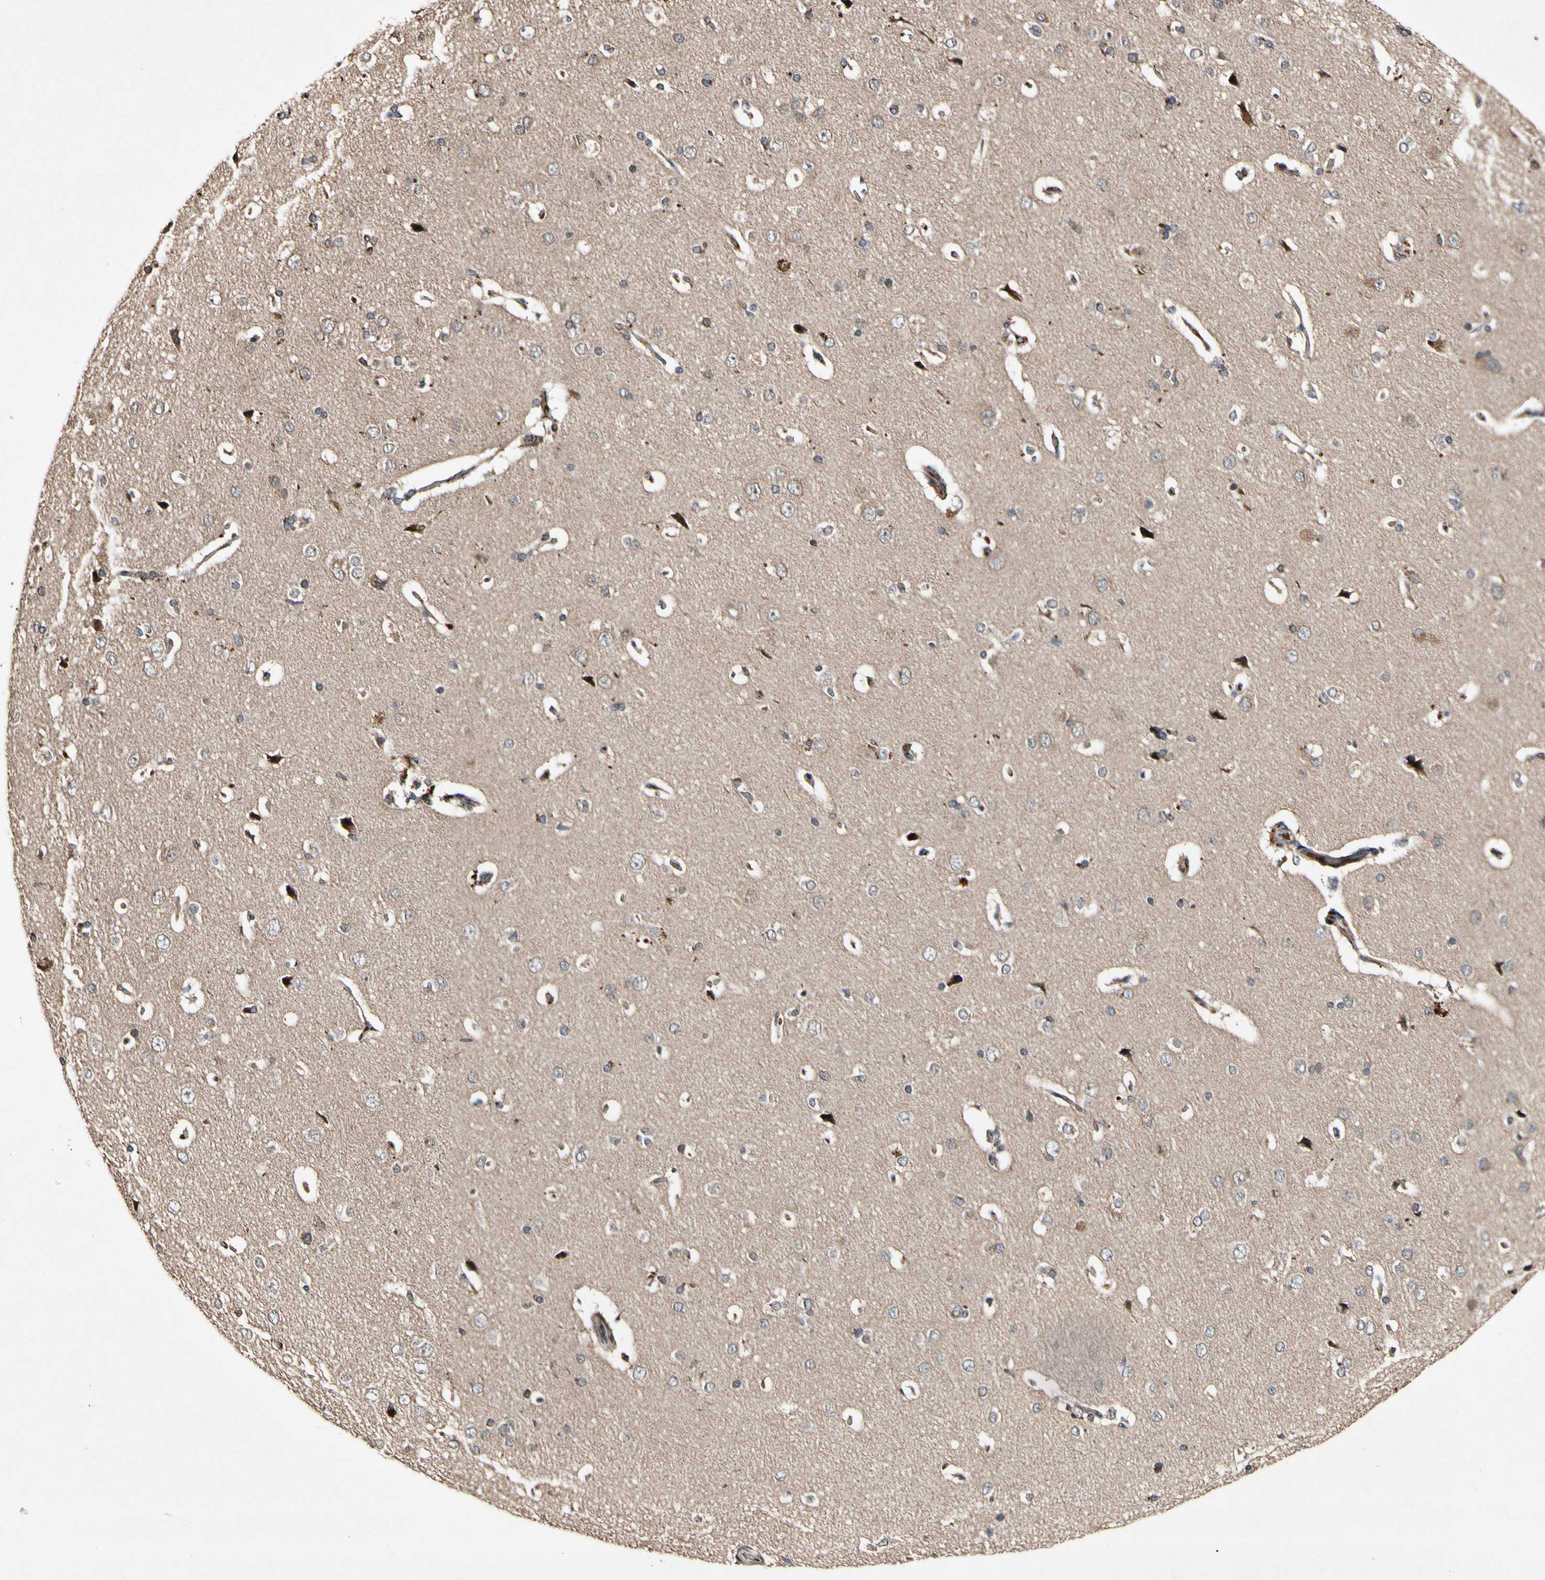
{"staining": {"intensity": "weak", "quantity": "25%-75%", "location": "cytoplasmic/membranous"}, "tissue": "cerebral cortex", "cell_type": "Endothelial cells", "image_type": "normal", "snomed": [{"axis": "morphology", "description": "Normal tissue, NOS"}, {"axis": "topography", "description": "Cerebral cortex"}], "caption": "High-magnification brightfield microscopy of benign cerebral cortex stained with DAB (brown) and counterstained with hematoxylin (blue). endothelial cells exhibit weak cytoplasmic/membranous expression is appreciated in approximately25%-75% of cells. (Brightfield microscopy of DAB IHC at high magnification).", "gene": "PLAT", "patient": {"sex": "male", "age": 62}}